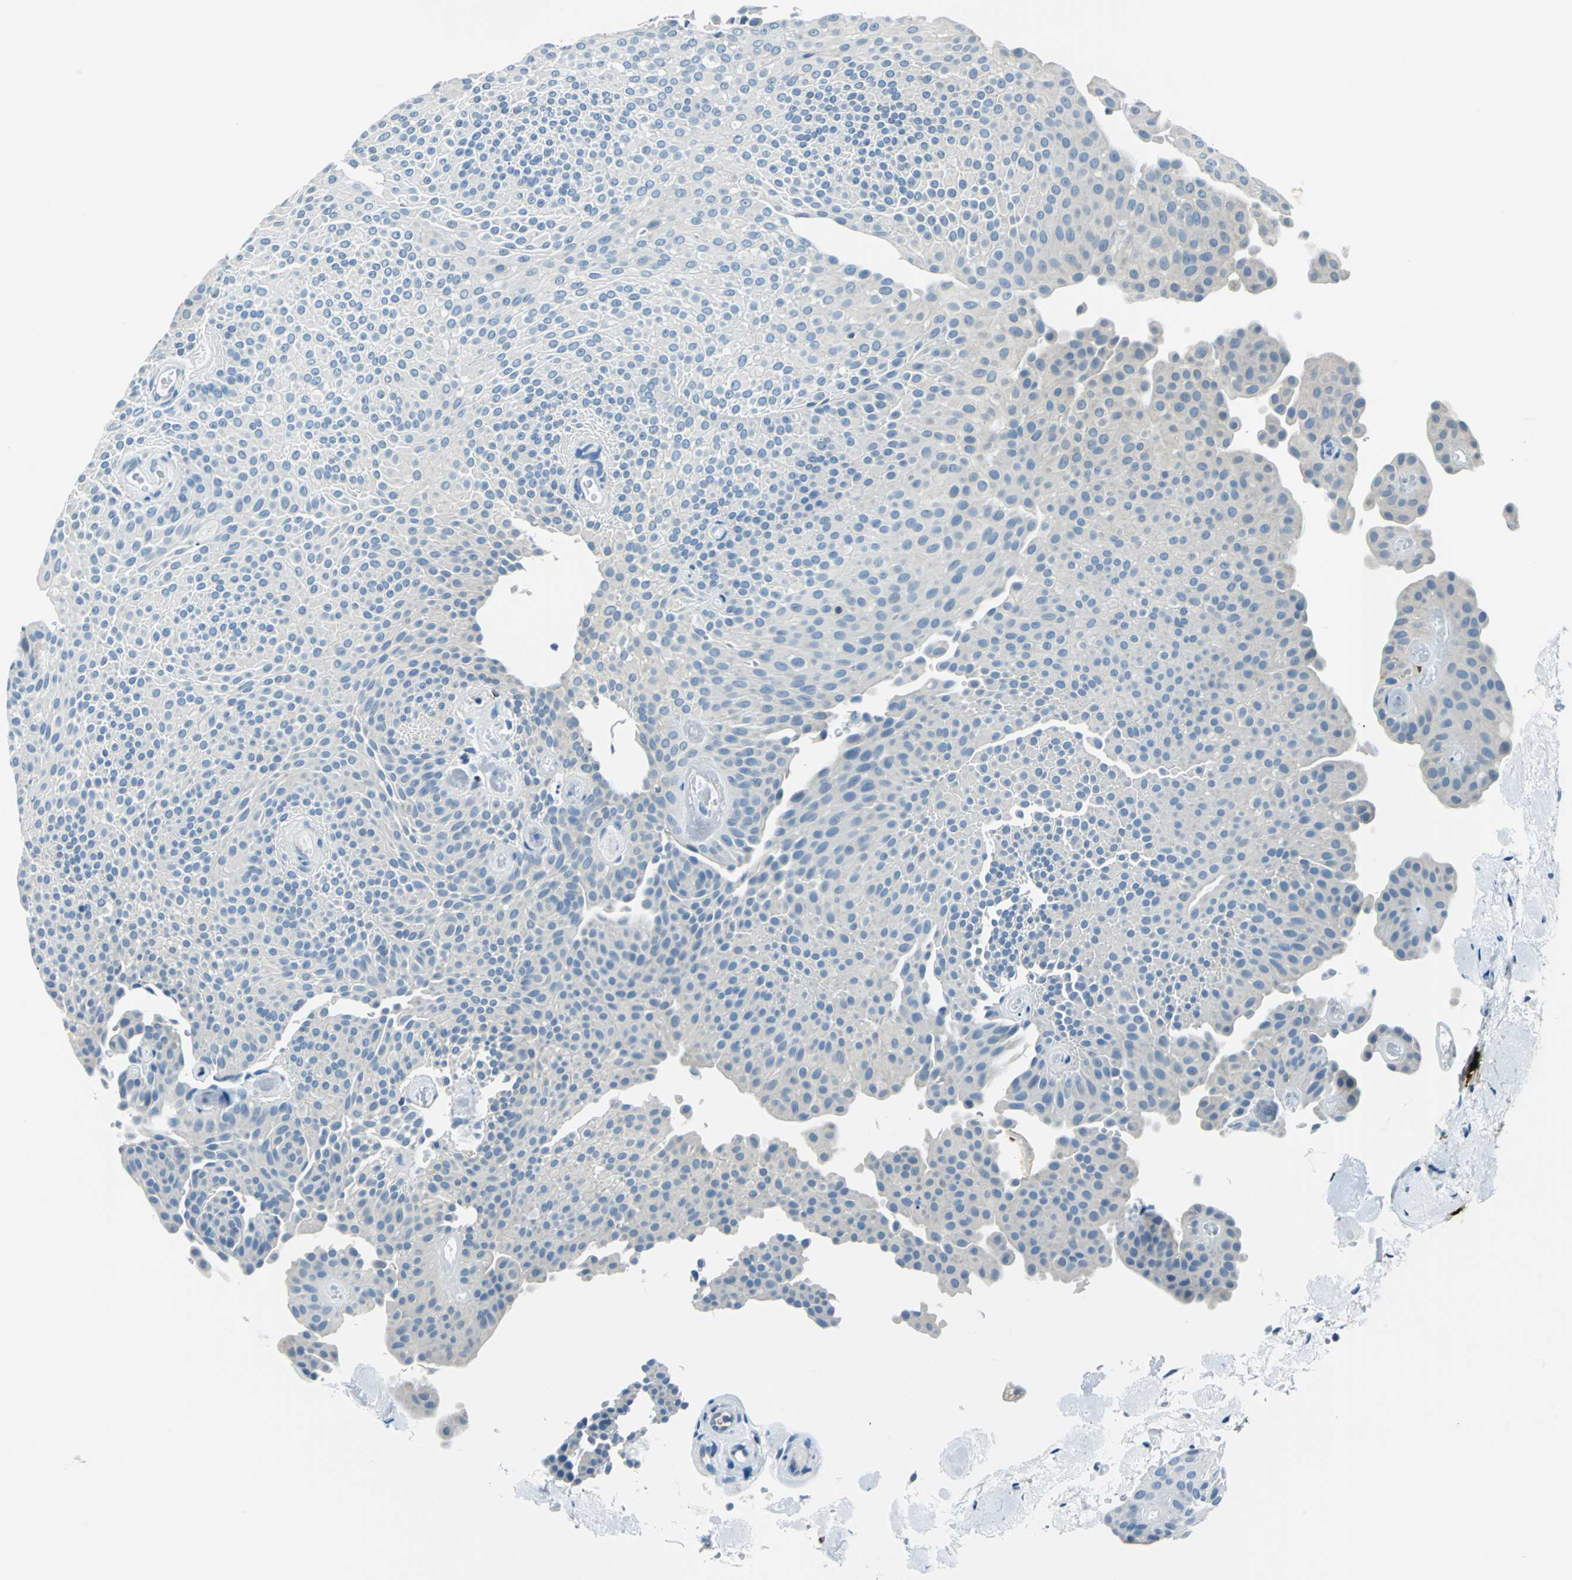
{"staining": {"intensity": "negative", "quantity": "none", "location": "none"}, "tissue": "urothelial cancer", "cell_type": "Tumor cells", "image_type": "cancer", "snomed": [{"axis": "morphology", "description": "Urothelial carcinoma, Low grade"}, {"axis": "topography", "description": "Urinary bladder"}], "caption": "Low-grade urothelial carcinoma stained for a protein using immunohistochemistry (IHC) displays no positivity tumor cells.", "gene": "CPA3", "patient": {"sex": "female", "age": 60}}